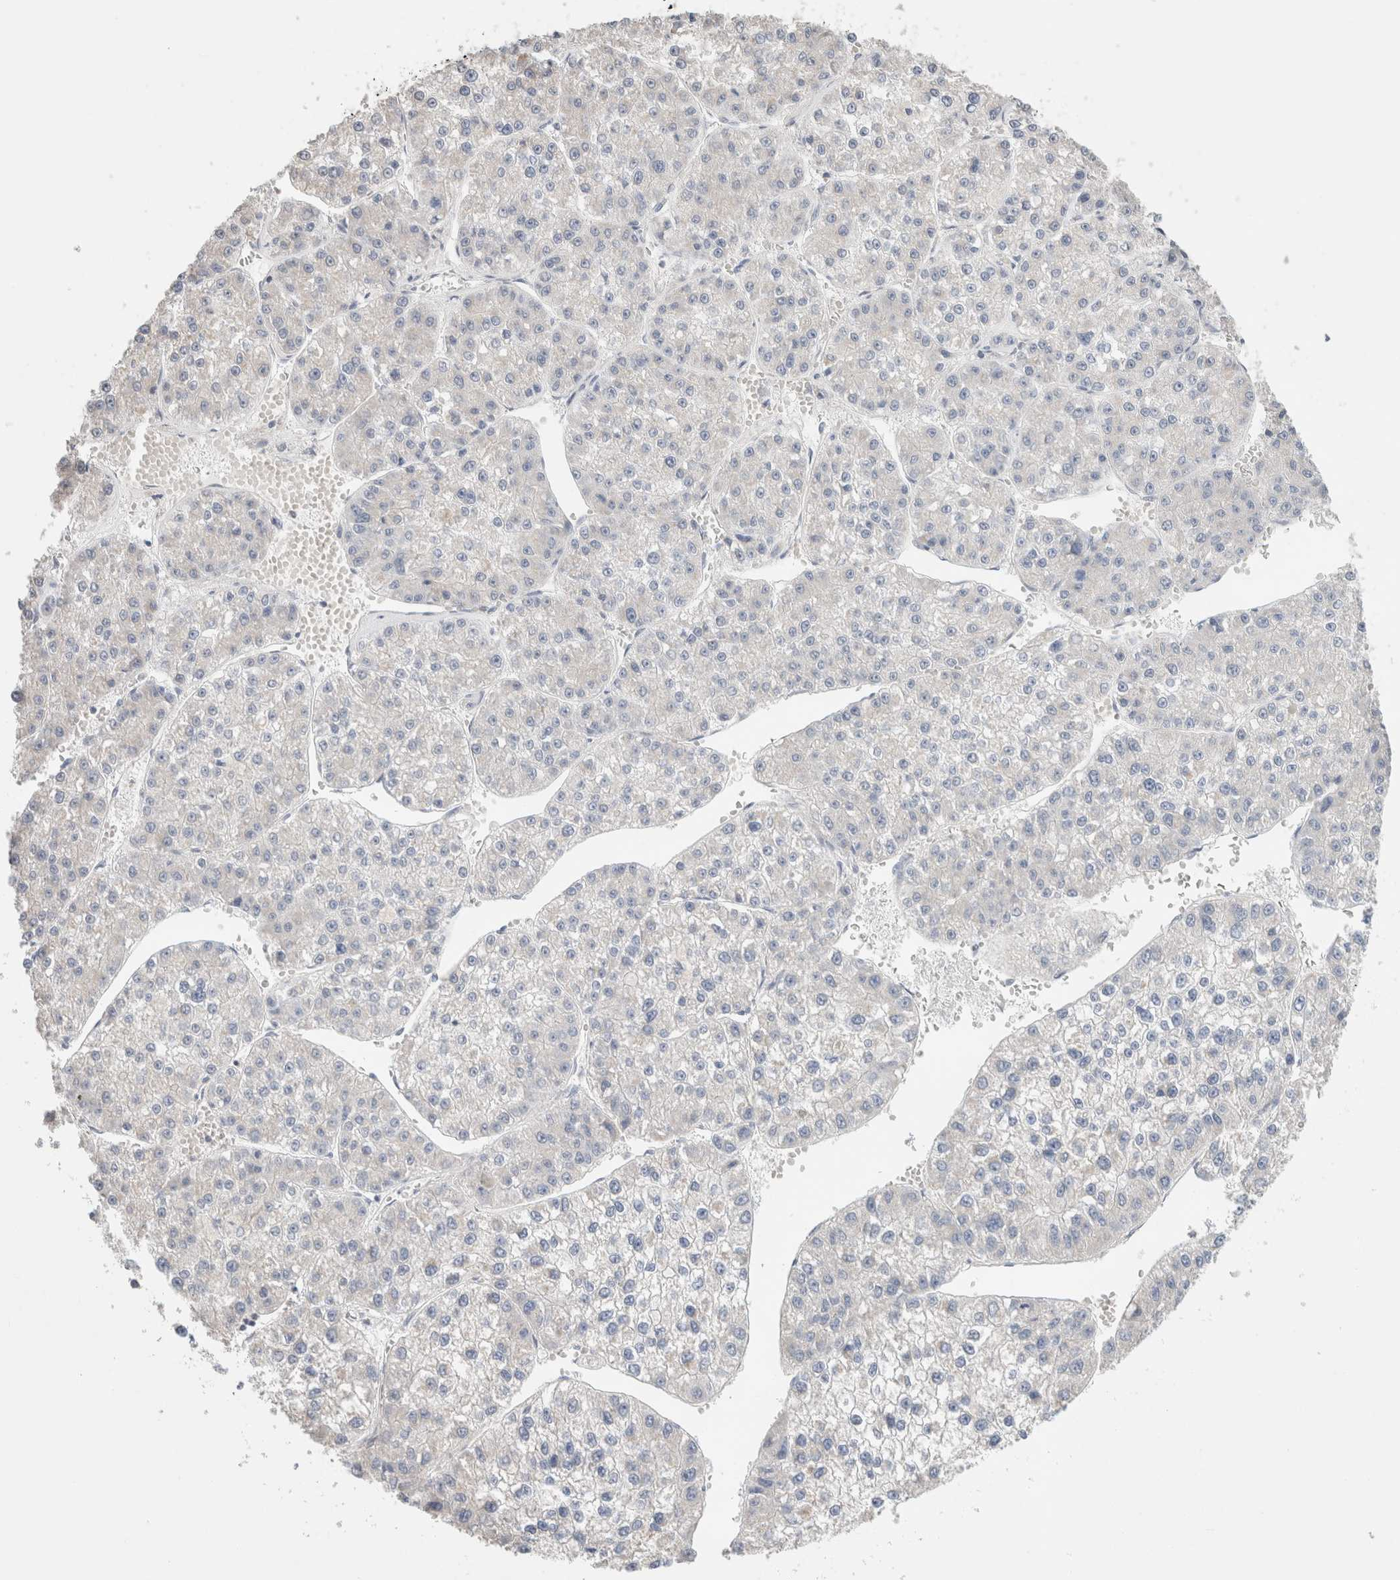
{"staining": {"intensity": "negative", "quantity": "none", "location": "none"}, "tissue": "liver cancer", "cell_type": "Tumor cells", "image_type": "cancer", "snomed": [{"axis": "morphology", "description": "Carcinoma, Hepatocellular, NOS"}, {"axis": "topography", "description": "Liver"}], "caption": "There is no significant expression in tumor cells of hepatocellular carcinoma (liver).", "gene": "DMD", "patient": {"sex": "female", "age": 73}}